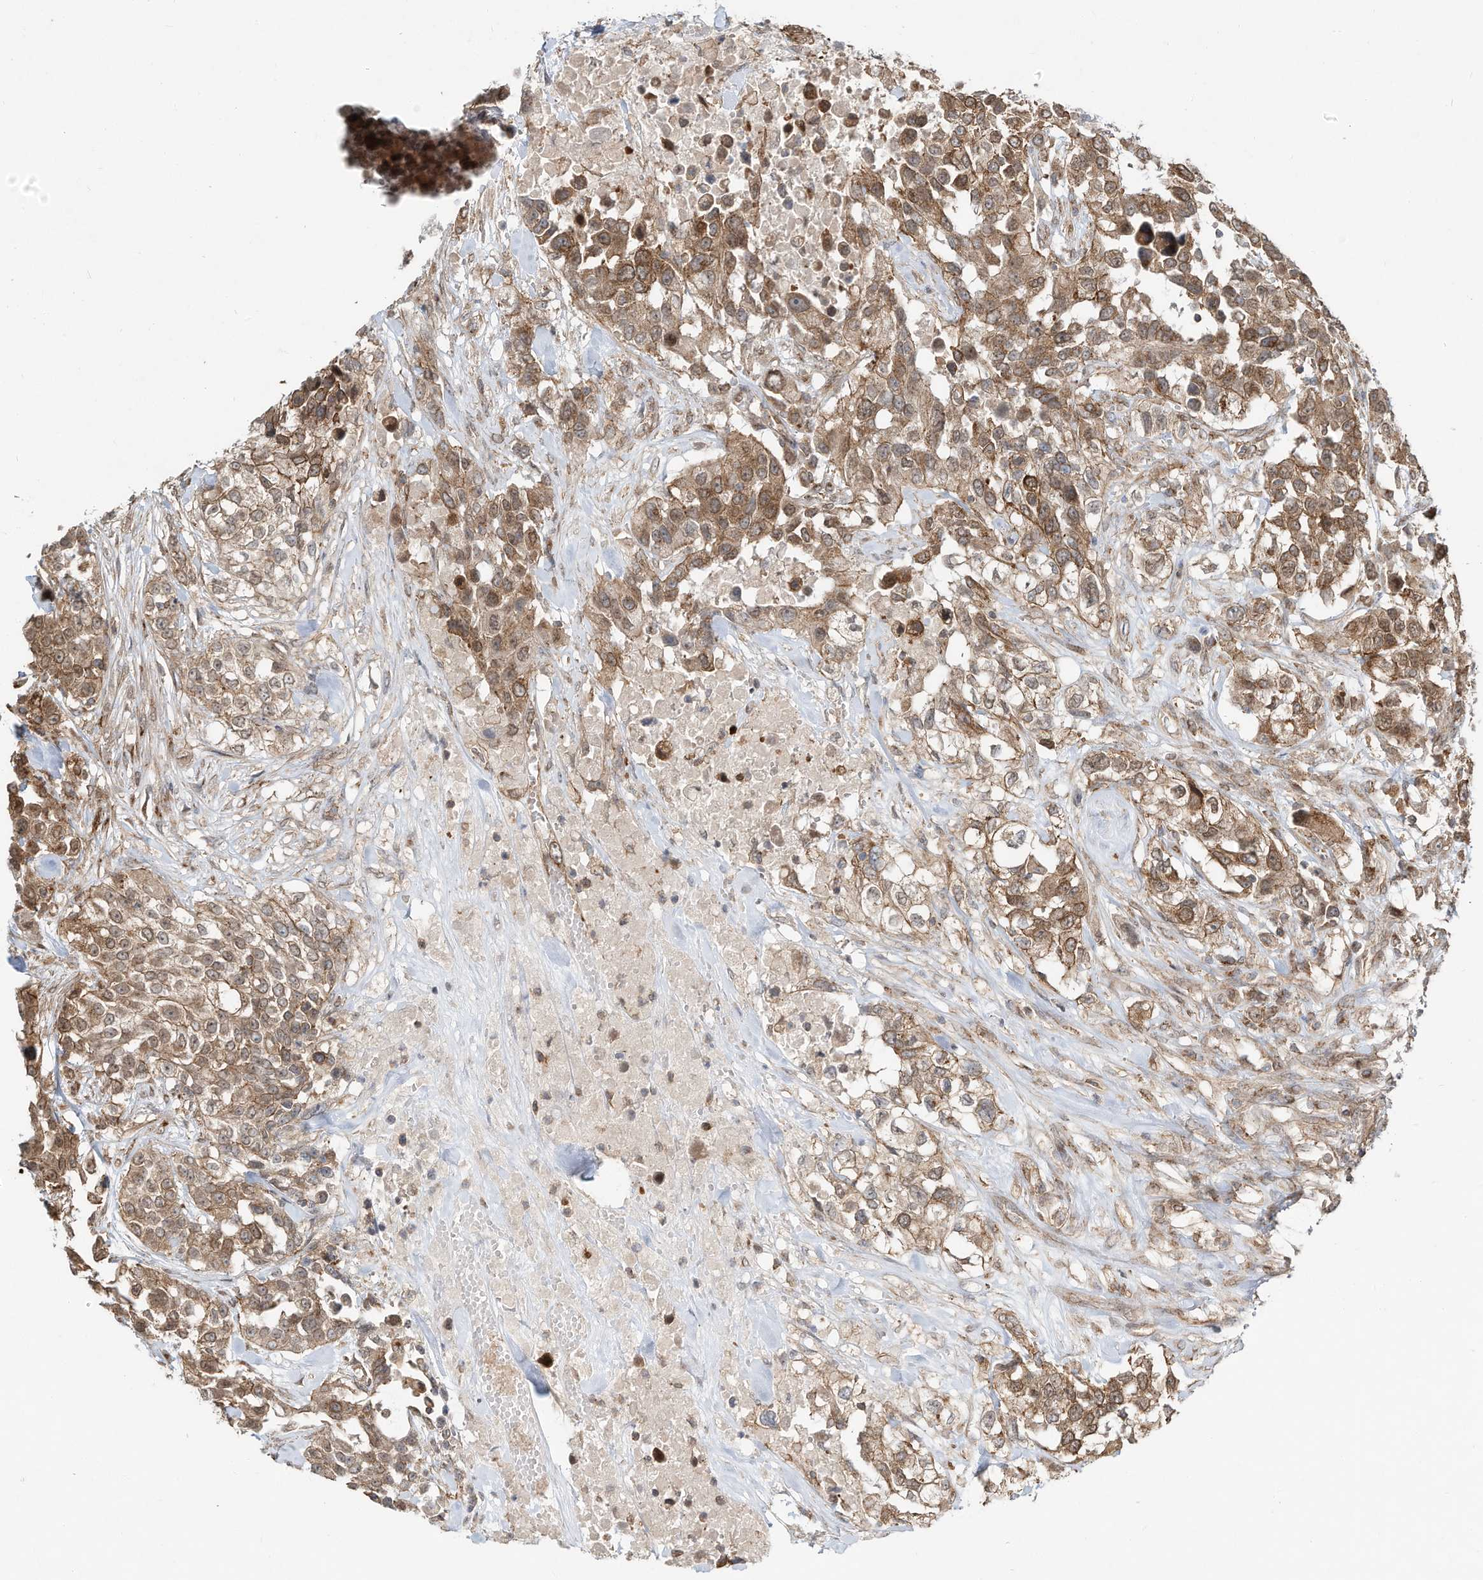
{"staining": {"intensity": "moderate", "quantity": ">75%", "location": "cytoplasmic/membranous,nuclear"}, "tissue": "urothelial cancer", "cell_type": "Tumor cells", "image_type": "cancer", "snomed": [{"axis": "morphology", "description": "Urothelial carcinoma, High grade"}, {"axis": "topography", "description": "Urinary bladder"}], "caption": "Protein expression analysis of high-grade urothelial carcinoma demonstrates moderate cytoplasmic/membranous and nuclear expression in approximately >75% of tumor cells.", "gene": "CUX1", "patient": {"sex": "female", "age": 80}}